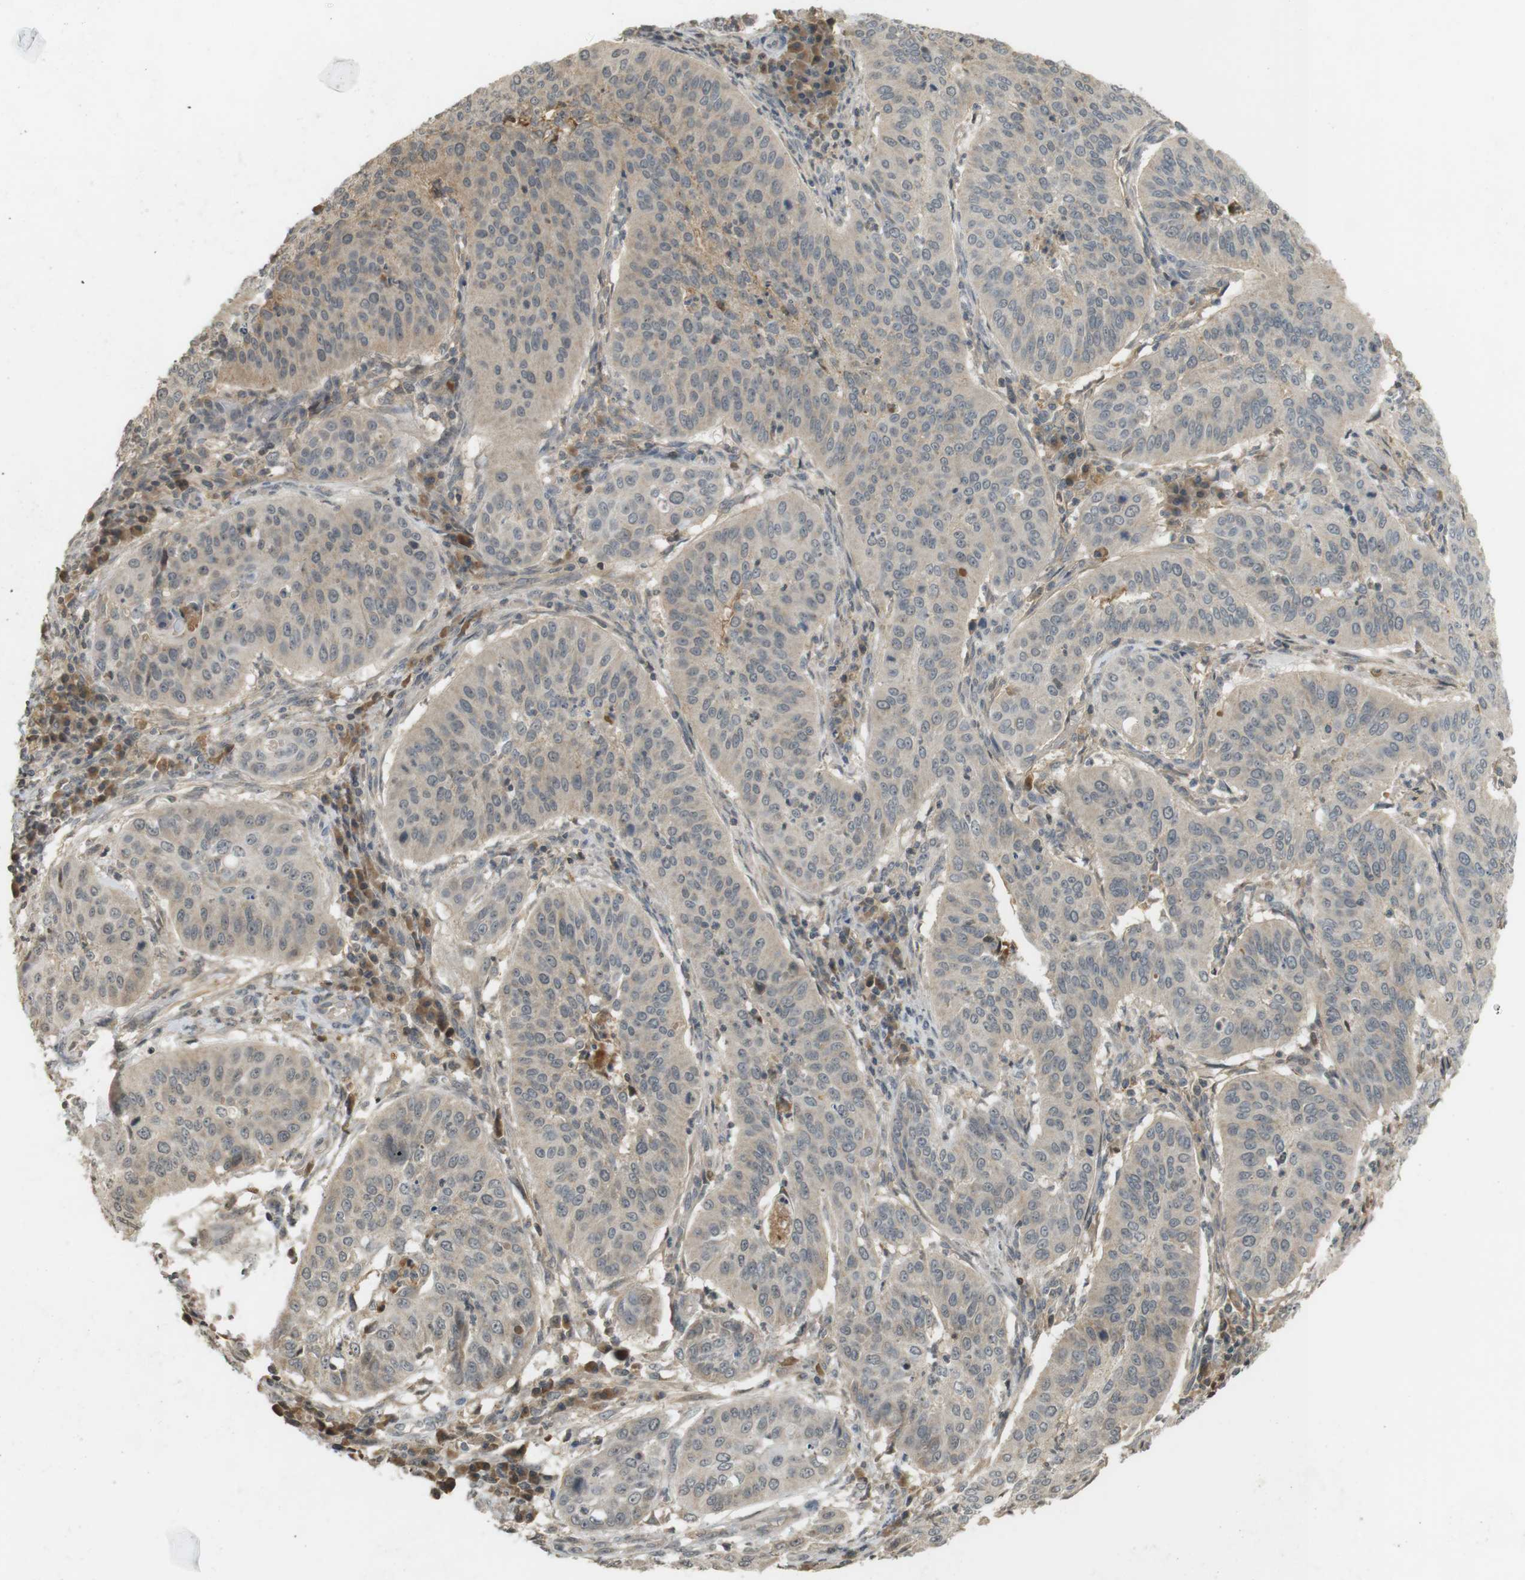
{"staining": {"intensity": "weak", "quantity": "<25%", "location": "cytoplasmic/membranous"}, "tissue": "cervical cancer", "cell_type": "Tumor cells", "image_type": "cancer", "snomed": [{"axis": "morphology", "description": "Normal tissue, NOS"}, {"axis": "morphology", "description": "Squamous cell carcinoma, NOS"}, {"axis": "topography", "description": "Cervix"}], "caption": "IHC of cervical cancer demonstrates no staining in tumor cells.", "gene": "SRR", "patient": {"sex": "female", "age": 39}}